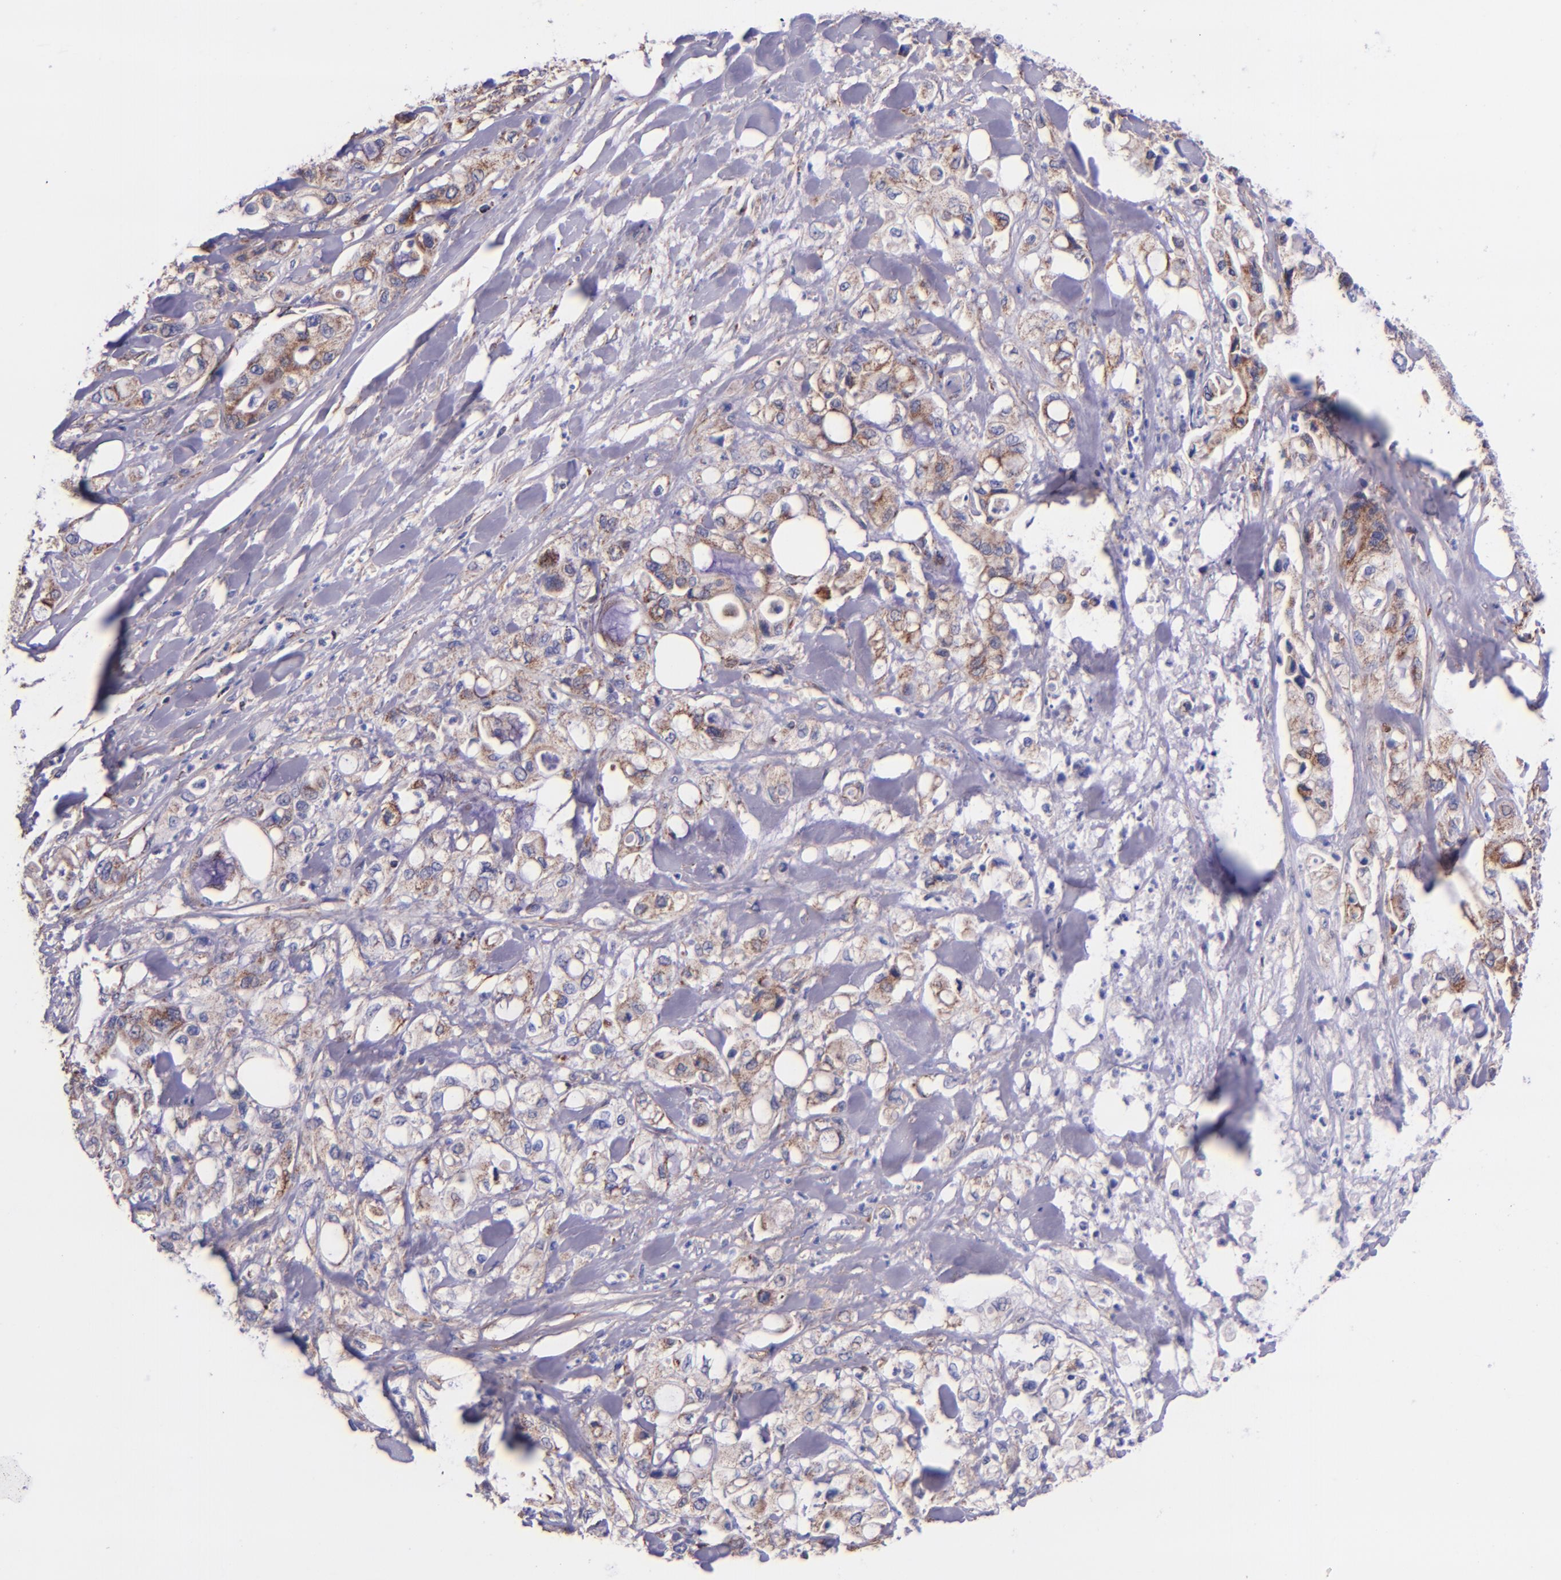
{"staining": {"intensity": "weak", "quantity": "<25%", "location": "cytoplasmic/membranous"}, "tissue": "pancreatic cancer", "cell_type": "Tumor cells", "image_type": "cancer", "snomed": [{"axis": "morphology", "description": "Adenocarcinoma, NOS"}, {"axis": "topography", "description": "Pancreas"}], "caption": "A high-resolution photomicrograph shows immunohistochemistry staining of pancreatic adenocarcinoma, which exhibits no significant staining in tumor cells. (Stains: DAB (3,3'-diaminobenzidine) immunohistochemistry (IHC) with hematoxylin counter stain, Microscopy: brightfield microscopy at high magnification).", "gene": "IDH3G", "patient": {"sex": "male", "age": 70}}